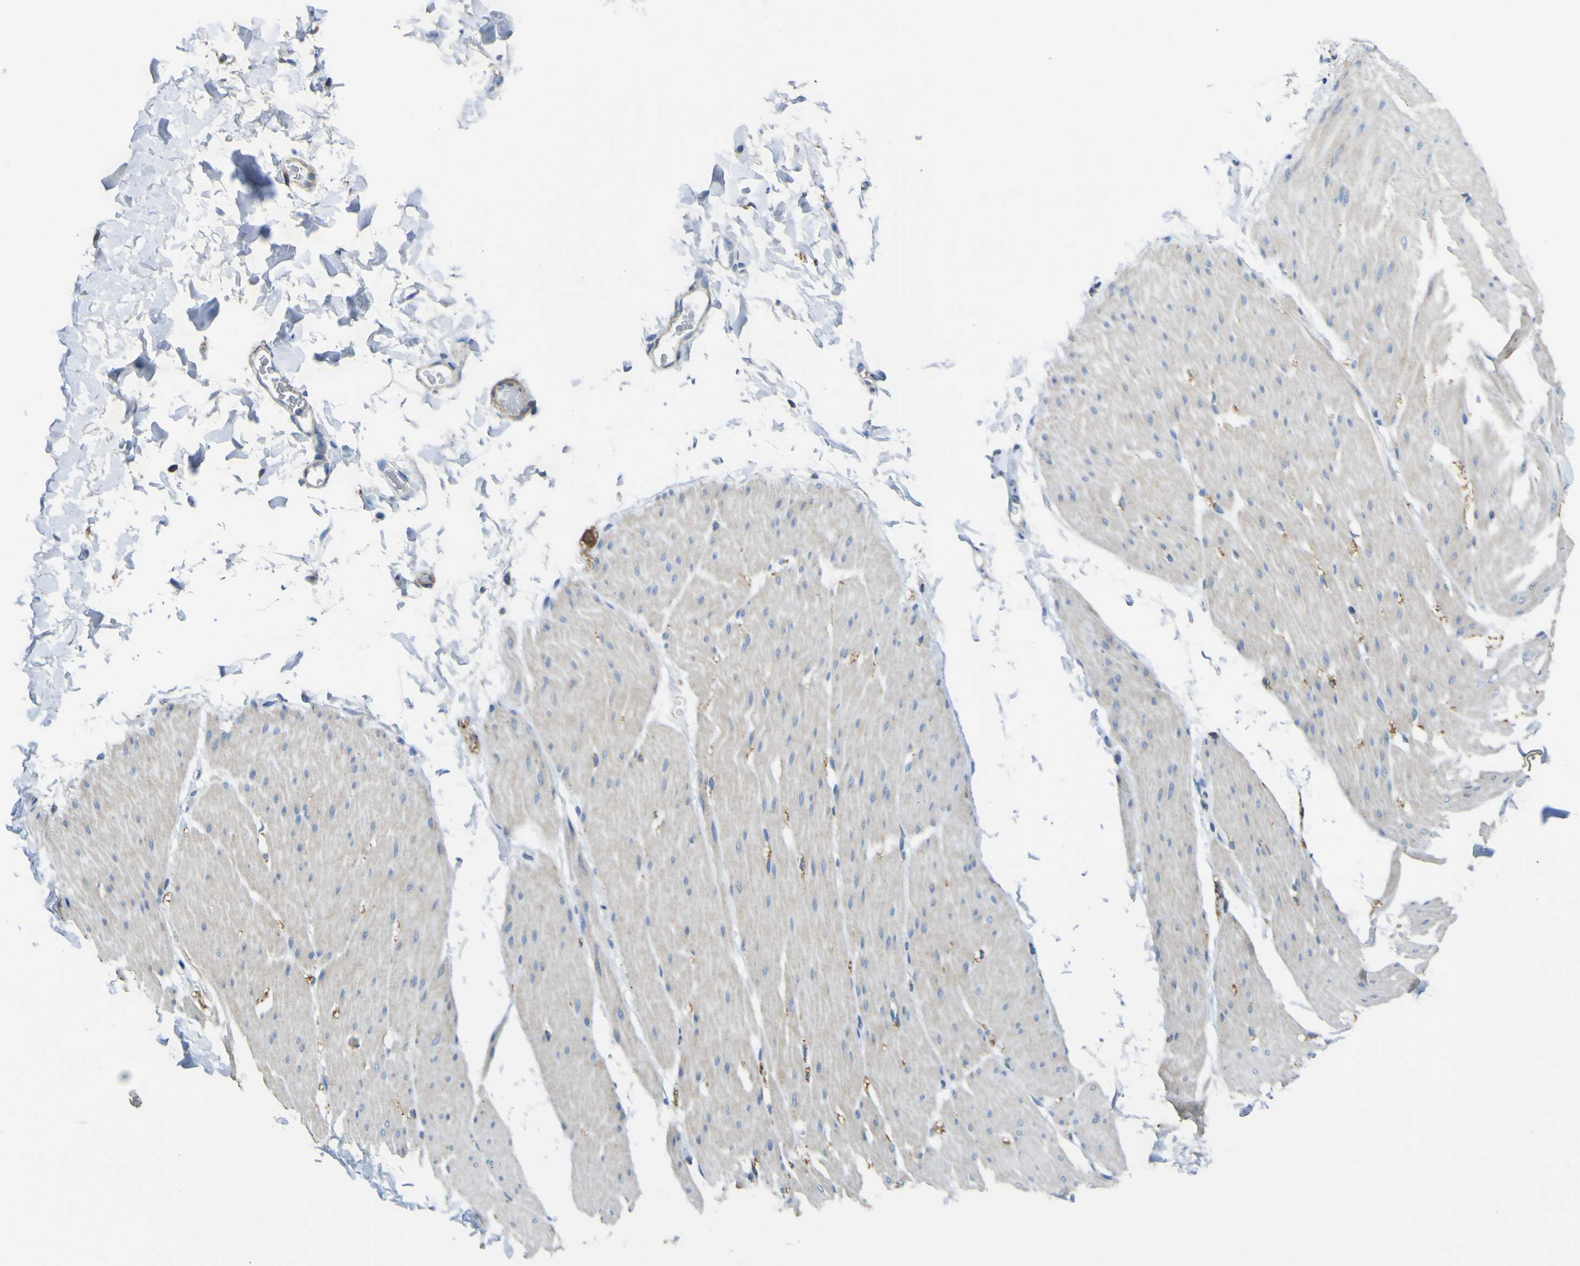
{"staining": {"intensity": "weak", "quantity": "25%-75%", "location": "cytoplasmic/membranous"}, "tissue": "smooth muscle", "cell_type": "Smooth muscle cells", "image_type": "normal", "snomed": [{"axis": "morphology", "description": "Normal tissue, NOS"}, {"axis": "topography", "description": "Smooth muscle"}, {"axis": "topography", "description": "Colon"}], "caption": "A photomicrograph showing weak cytoplasmic/membranous expression in approximately 25%-75% of smooth muscle cells in normal smooth muscle, as visualized by brown immunohistochemical staining.", "gene": "ALDH18A1", "patient": {"sex": "male", "age": 67}}